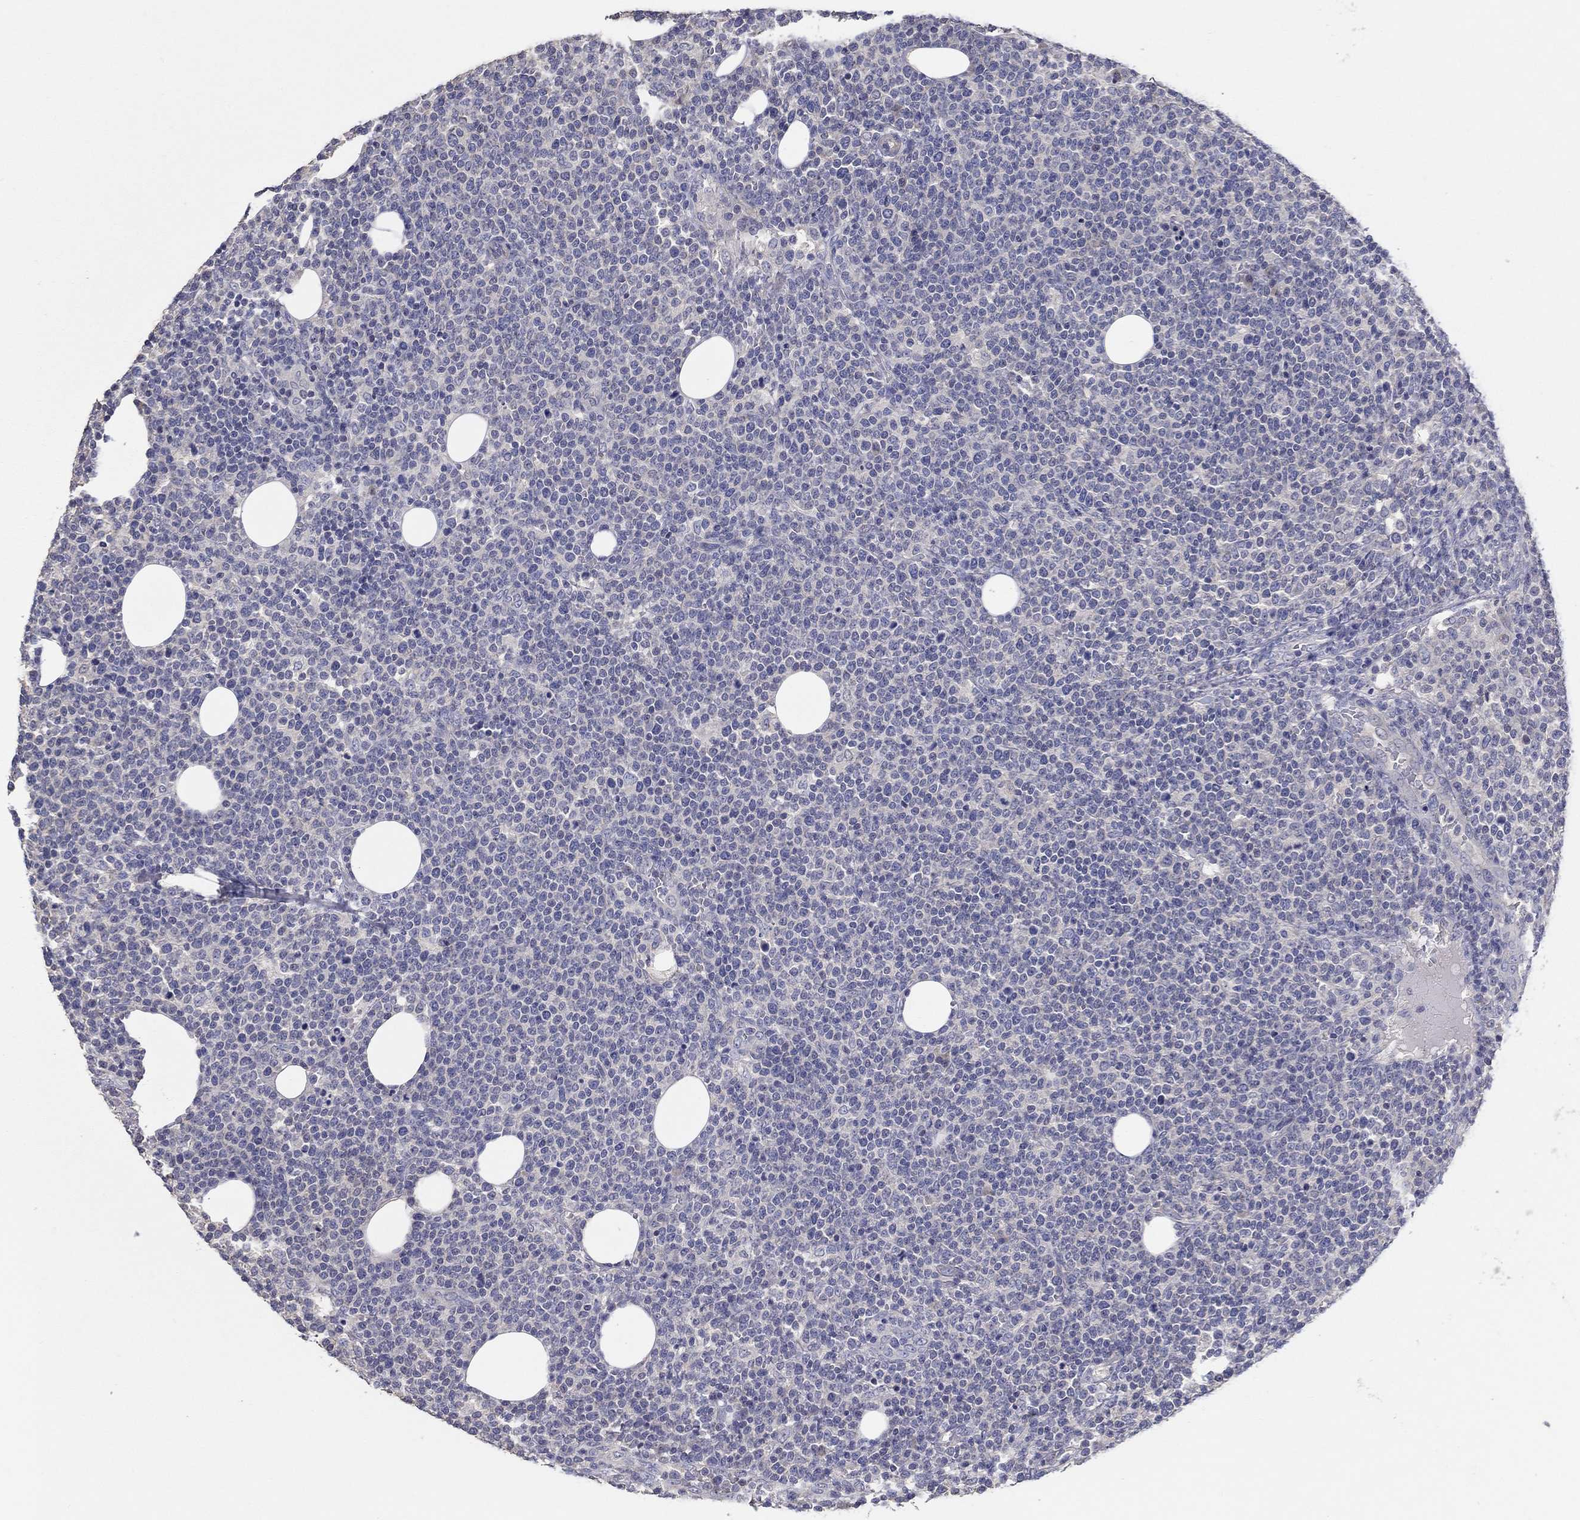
{"staining": {"intensity": "negative", "quantity": "none", "location": "none"}, "tissue": "lymphoma", "cell_type": "Tumor cells", "image_type": "cancer", "snomed": [{"axis": "morphology", "description": "Malignant lymphoma, non-Hodgkin's type, High grade"}, {"axis": "topography", "description": "Lymph node"}], "caption": "High magnification brightfield microscopy of lymphoma stained with DAB (3,3'-diaminobenzidine) (brown) and counterstained with hematoxylin (blue): tumor cells show no significant expression.", "gene": "DOCK3", "patient": {"sex": "male", "age": 61}}